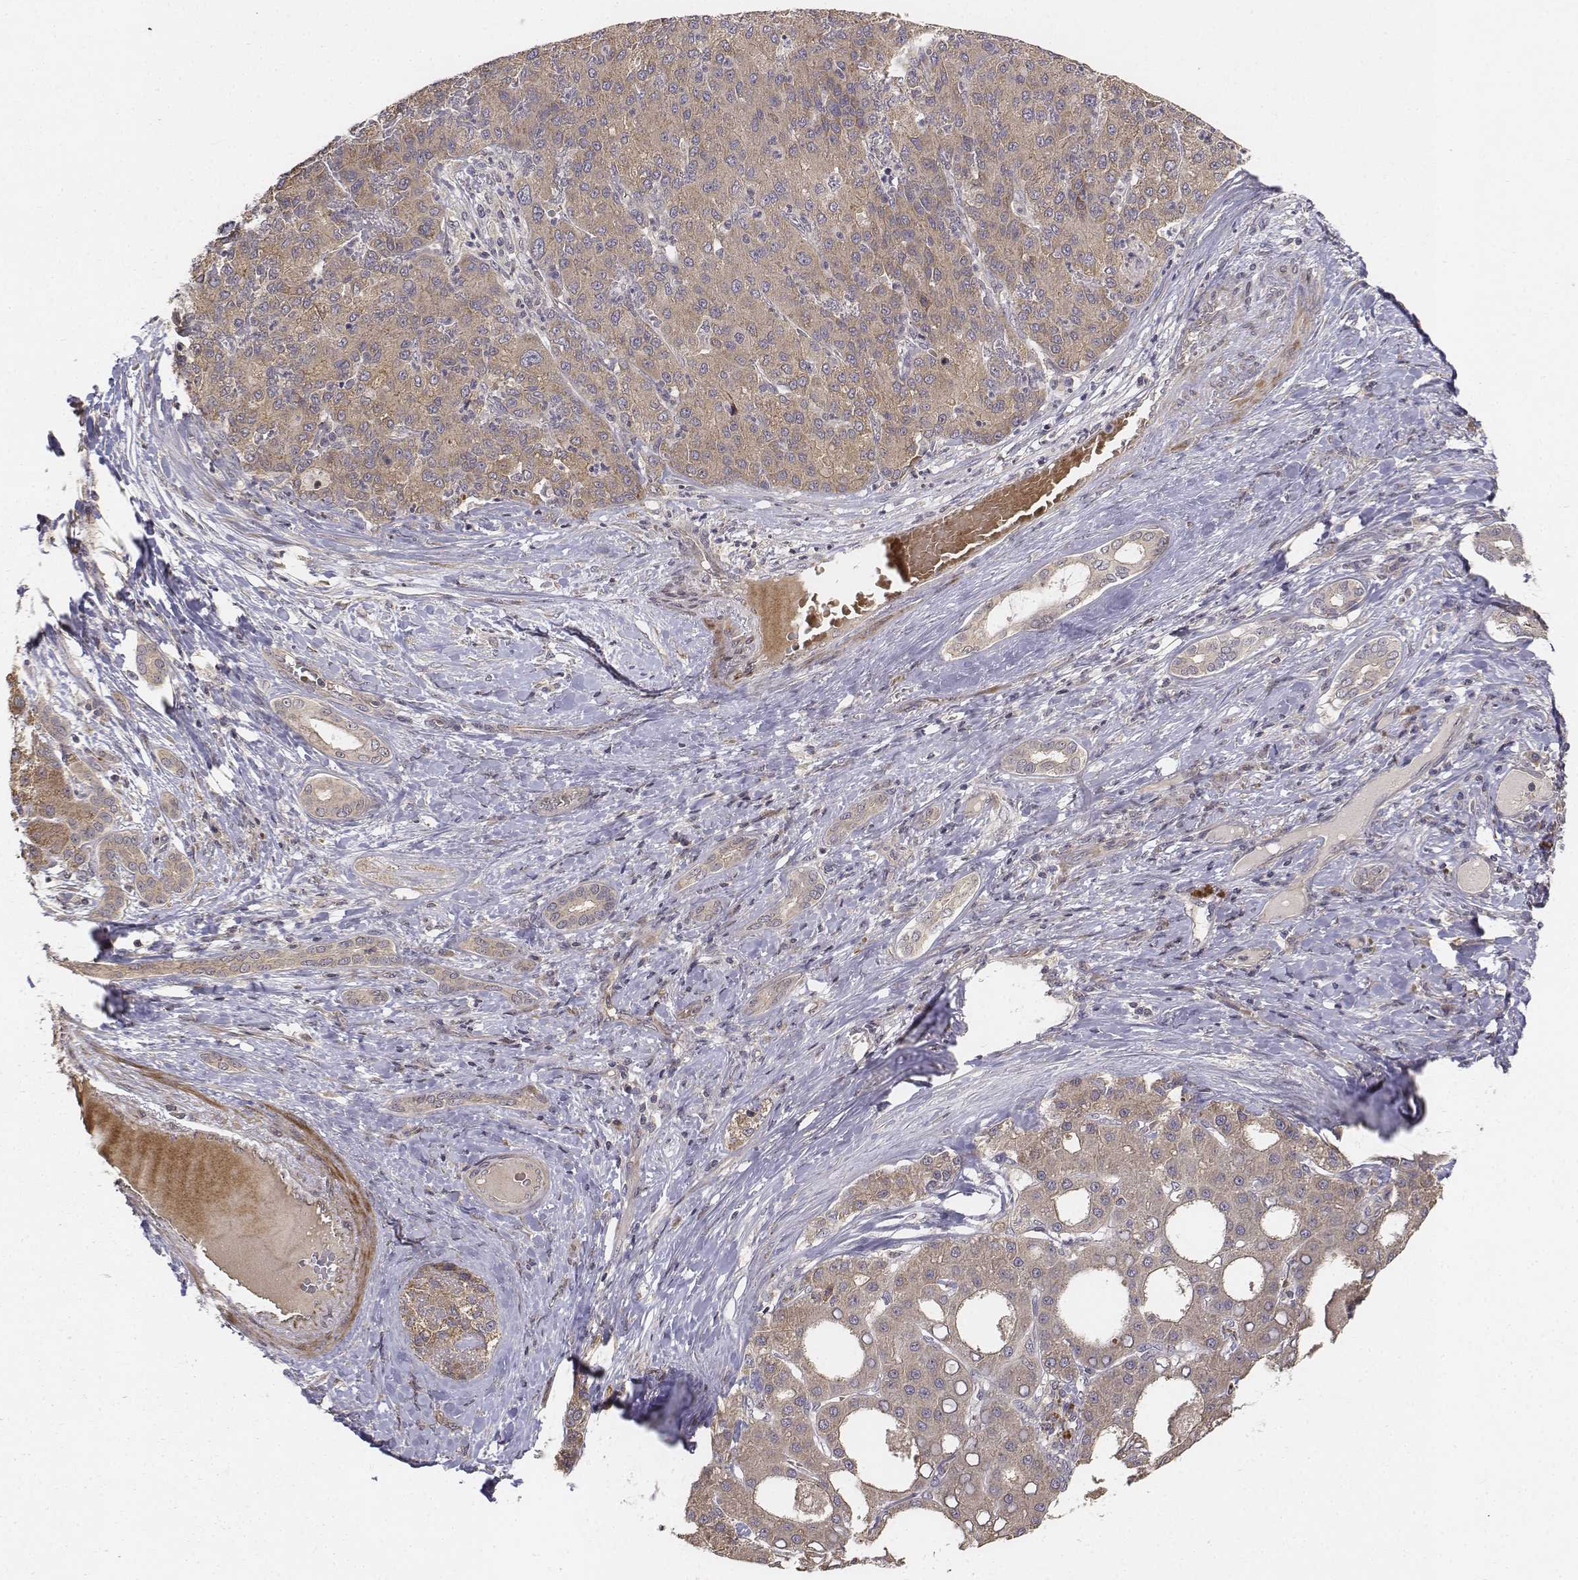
{"staining": {"intensity": "weak", "quantity": ">75%", "location": "cytoplasmic/membranous"}, "tissue": "liver cancer", "cell_type": "Tumor cells", "image_type": "cancer", "snomed": [{"axis": "morphology", "description": "Carcinoma, Hepatocellular, NOS"}, {"axis": "topography", "description": "Liver"}], "caption": "Tumor cells reveal low levels of weak cytoplasmic/membranous staining in approximately >75% of cells in human liver hepatocellular carcinoma. (brown staining indicates protein expression, while blue staining denotes nuclei).", "gene": "FBXO21", "patient": {"sex": "male", "age": 65}}